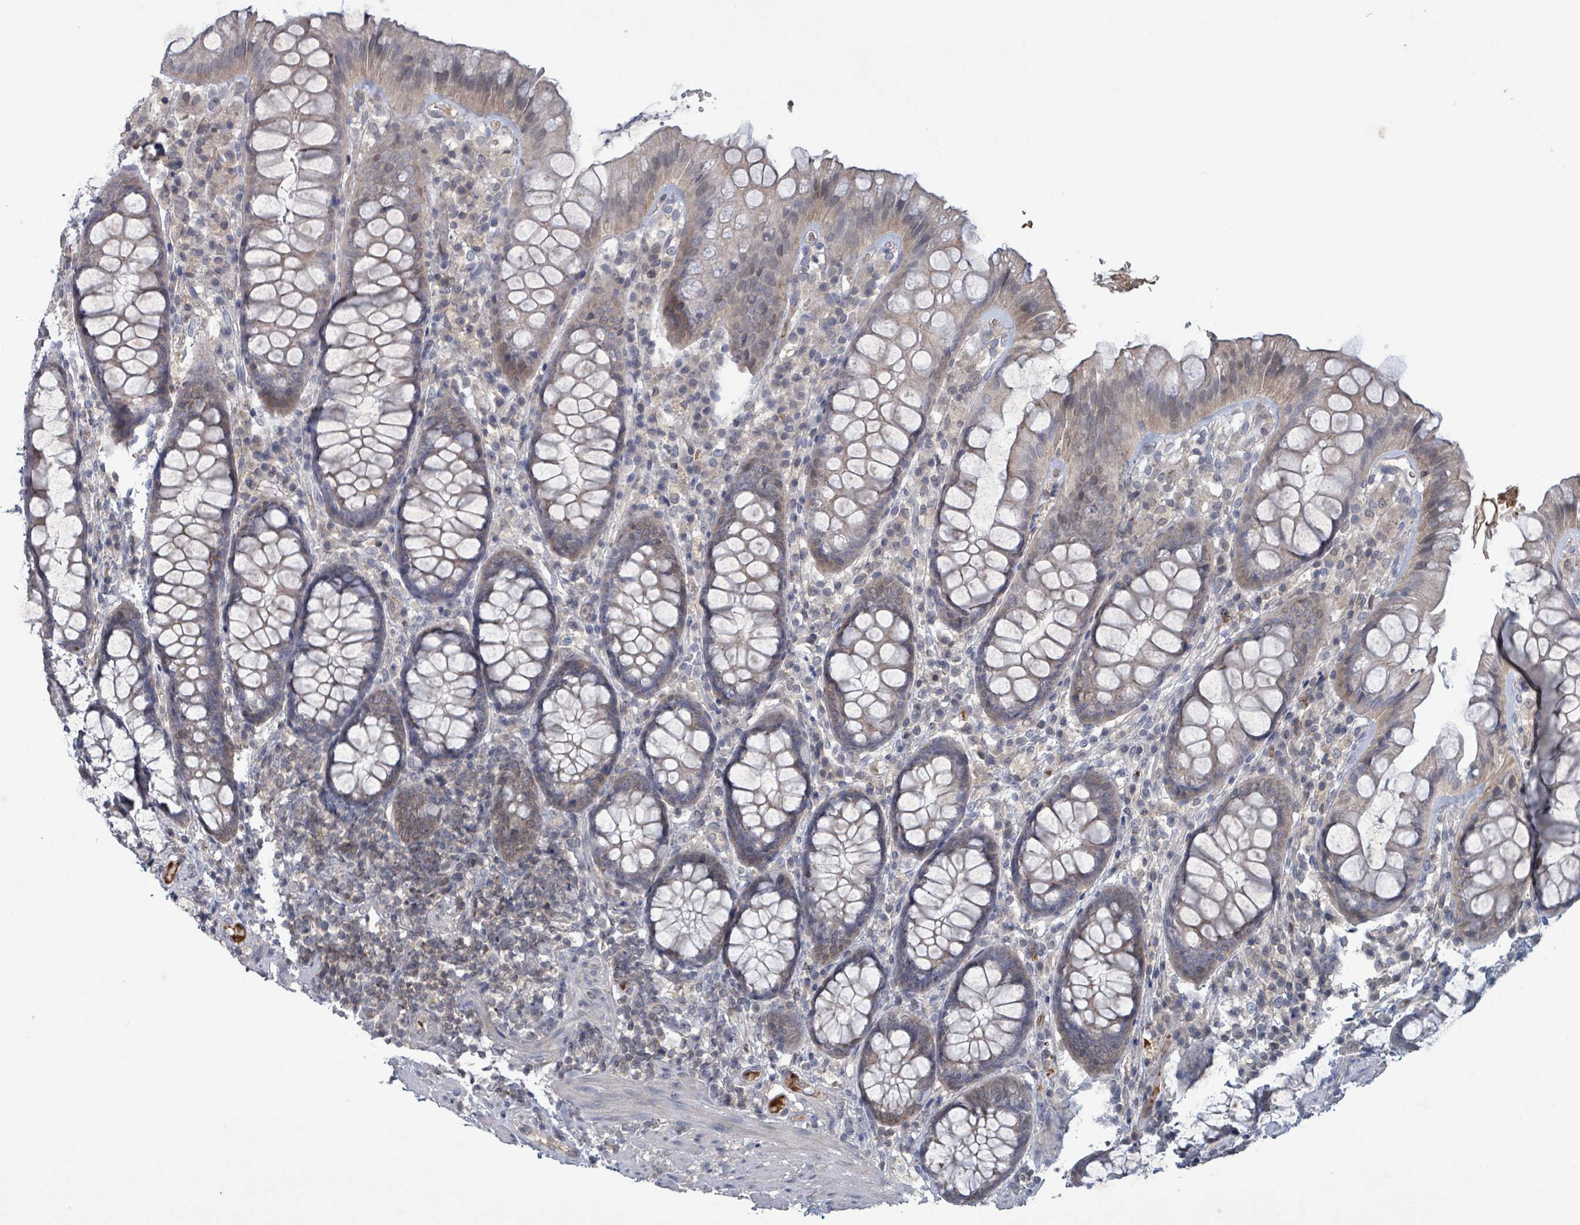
{"staining": {"intensity": "negative", "quantity": "none", "location": "none"}, "tissue": "rectum", "cell_type": "Glandular cells", "image_type": "normal", "snomed": [{"axis": "morphology", "description": "Normal tissue, NOS"}, {"axis": "topography", "description": "Rectum"}], "caption": "Immunohistochemistry (IHC) micrograph of normal rectum stained for a protein (brown), which demonstrates no expression in glandular cells.", "gene": "GRM8", "patient": {"sex": "male", "age": 83}}